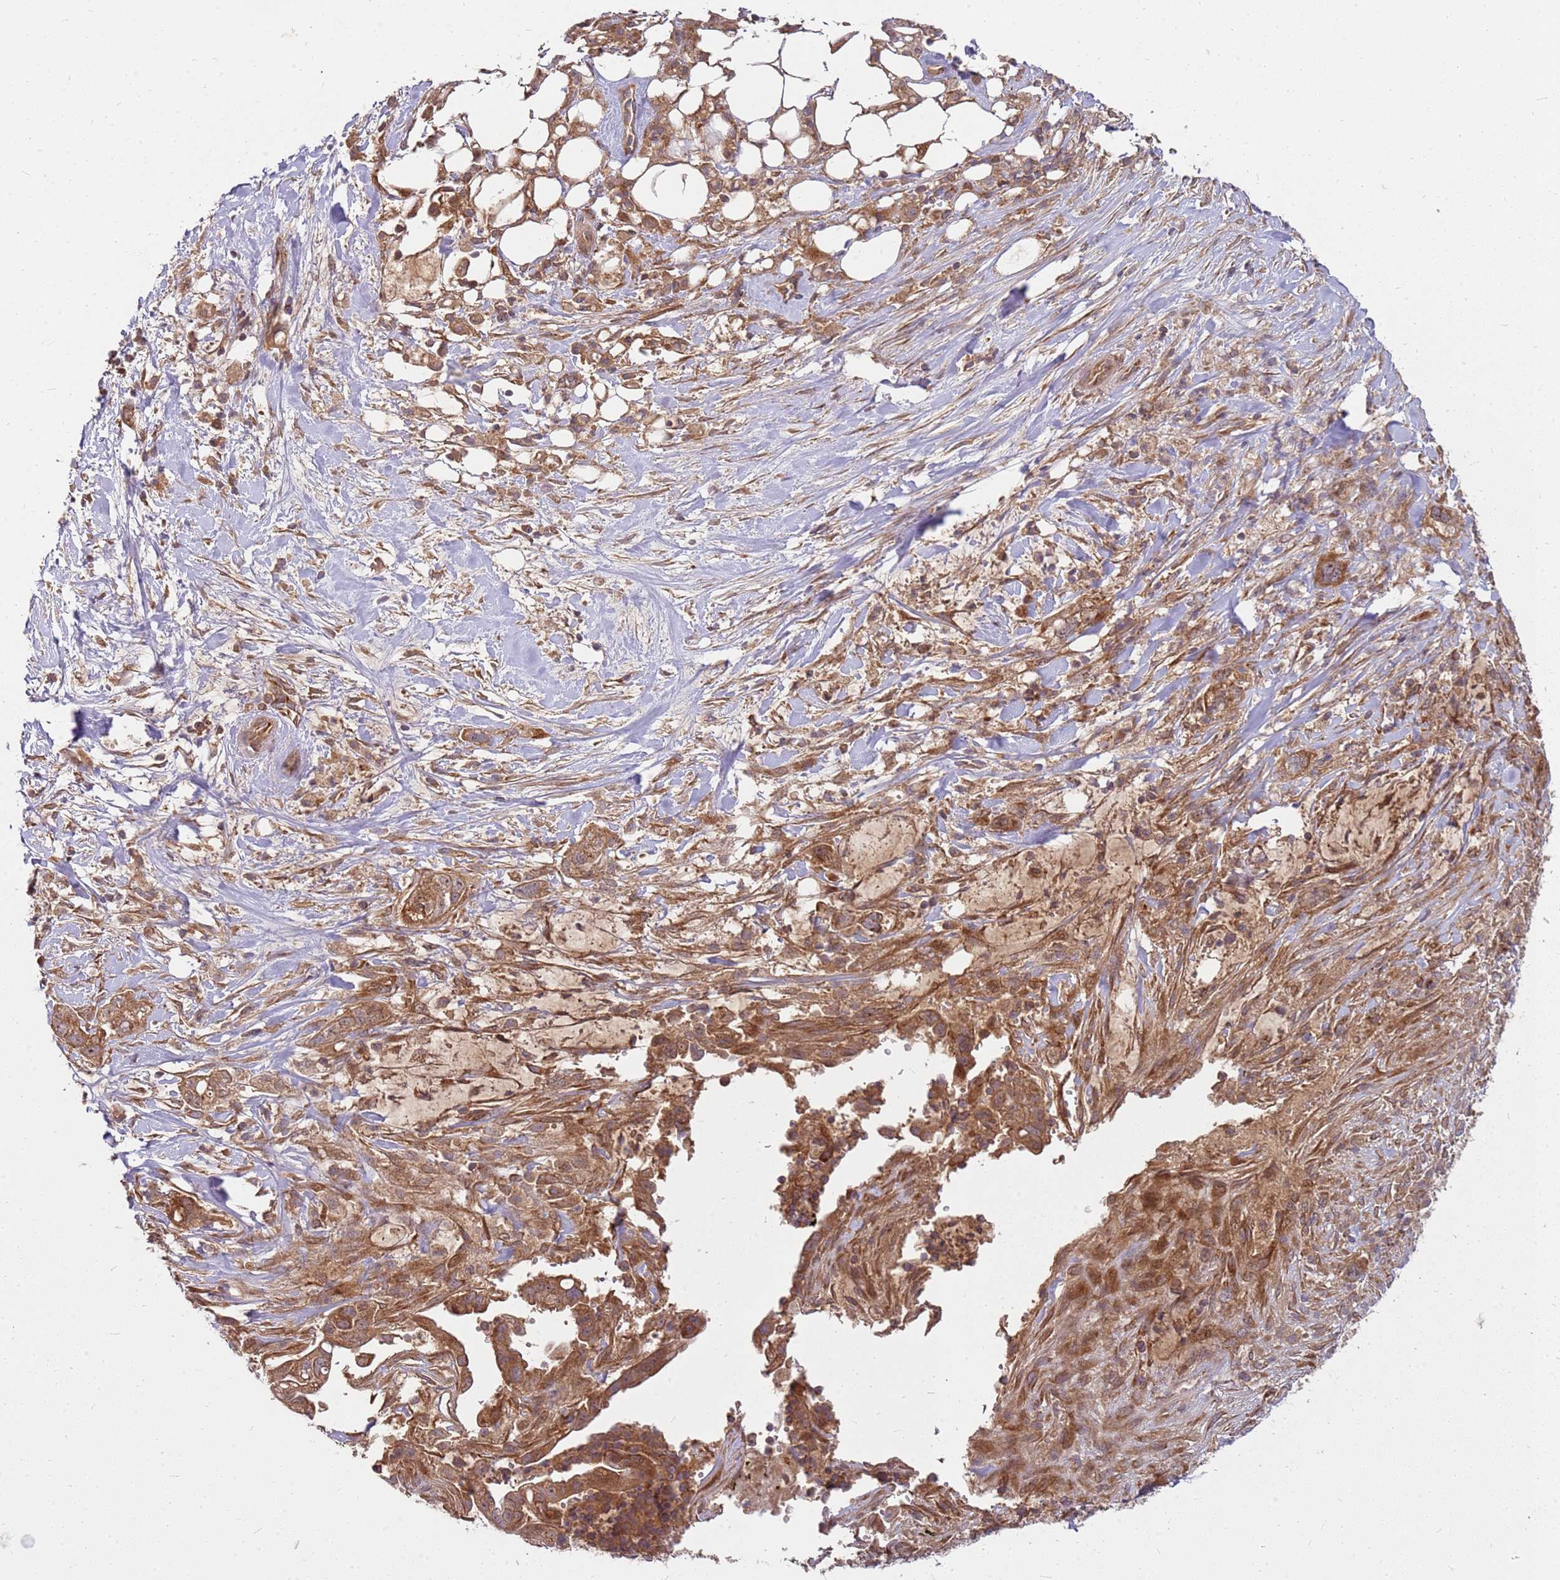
{"staining": {"intensity": "moderate", "quantity": ">75%", "location": "cytoplasmic/membranous"}, "tissue": "pancreatic cancer", "cell_type": "Tumor cells", "image_type": "cancer", "snomed": [{"axis": "morphology", "description": "Adenocarcinoma, NOS"}, {"axis": "topography", "description": "Pancreas"}], "caption": "A medium amount of moderate cytoplasmic/membranous positivity is present in approximately >75% of tumor cells in pancreatic cancer tissue.", "gene": "CCDC159", "patient": {"sex": "male", "age": 44}}